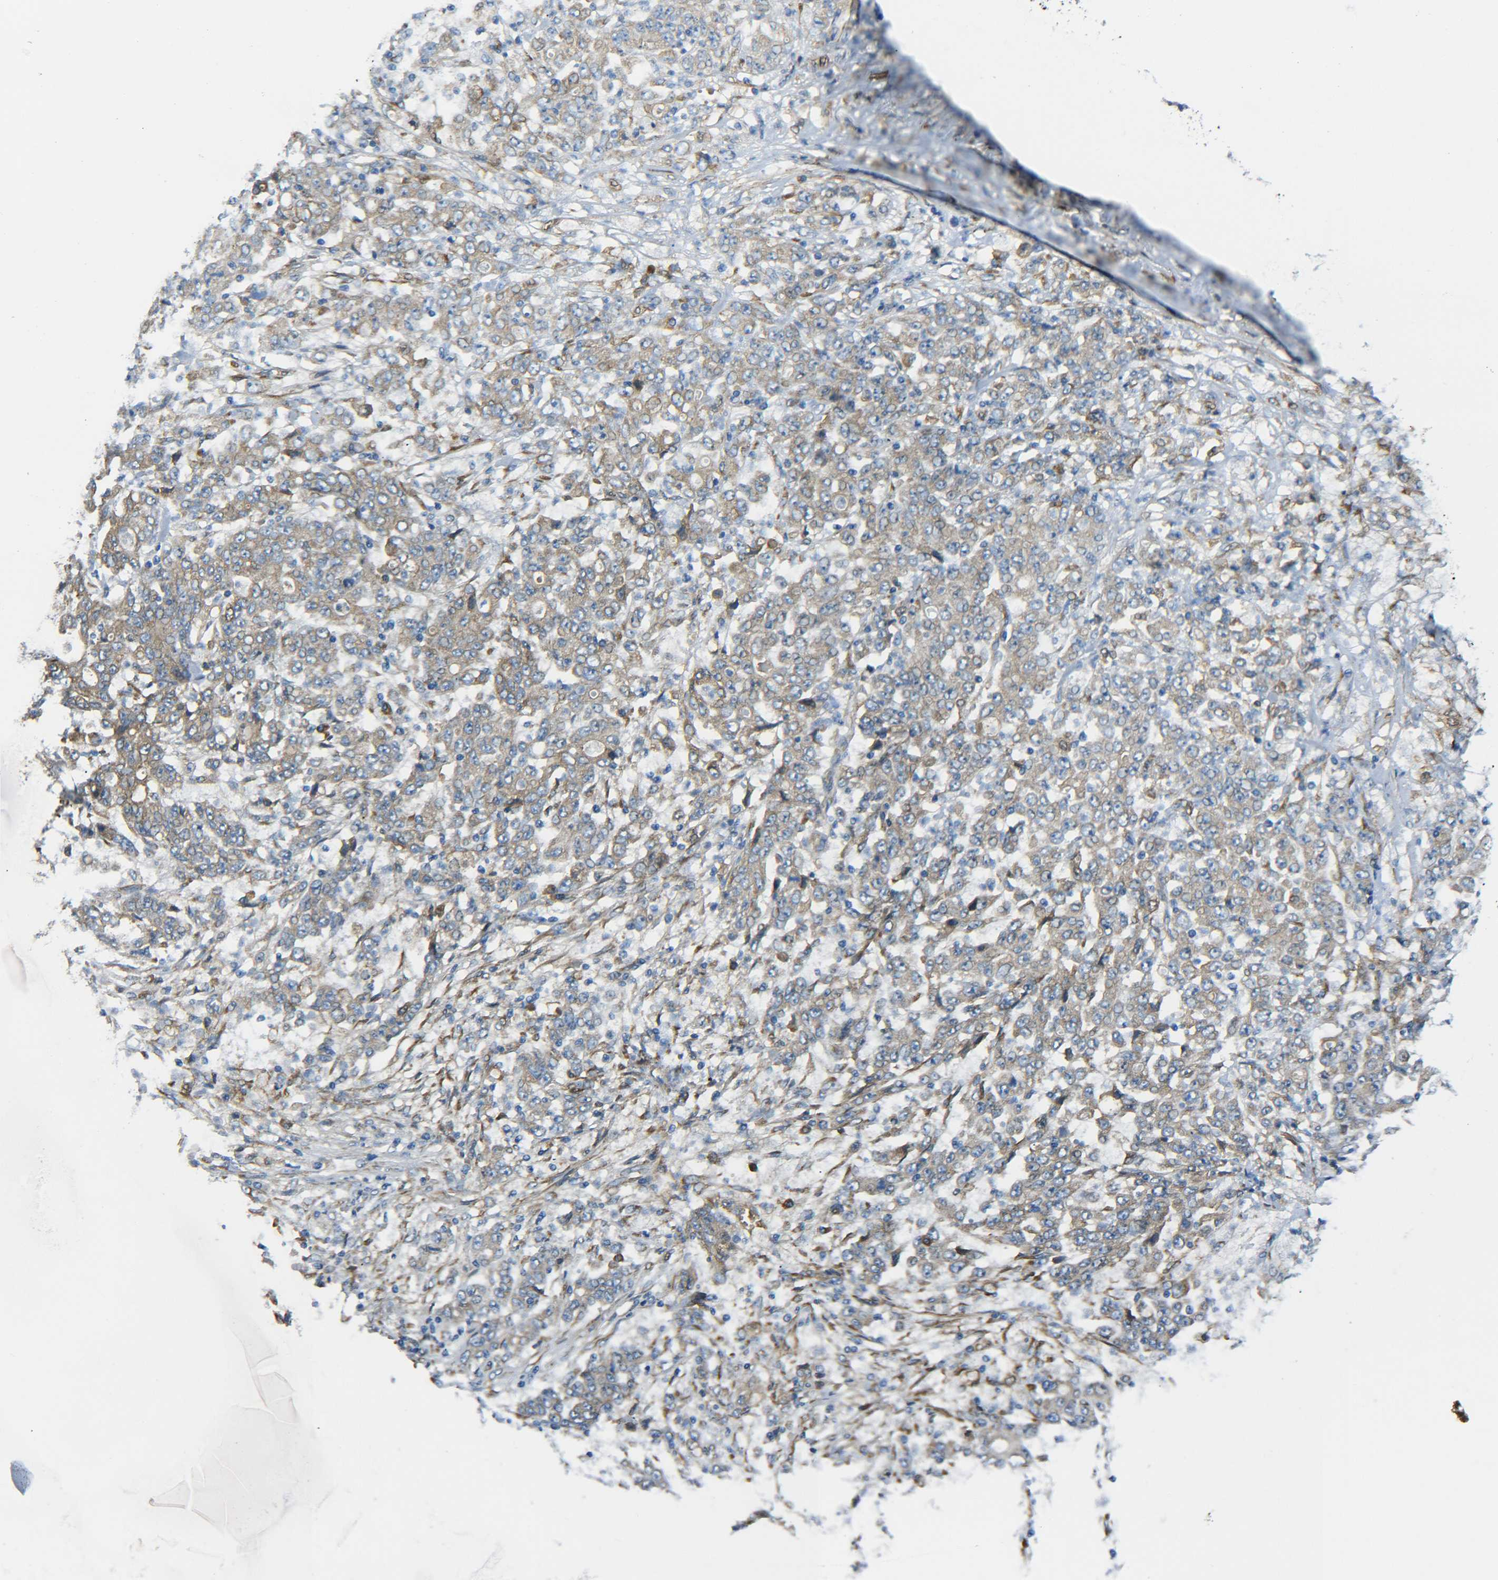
{"staining": {"intensity": "moderate", "quantity": ">75%", "location": "cytoplasmic/membranous"}, "tissue": "stomach cancer", "cell_type": "Tumor cells", "image_type": "cancer", "snomed": [{"axis": "morphology", "description": "Adenocarcinoma, NOS"}, {"axis": "topography", "description": "Stomach, lower"}], "caption": "DAB immunohistochemical staining of human adenocarcinoma (stomach) demonstrates moderate cytoplasmic/membranous protein expression in about >75% of tumor cells.", "gene": "PREB", "patient": {"sex": "female", "age": 71}}